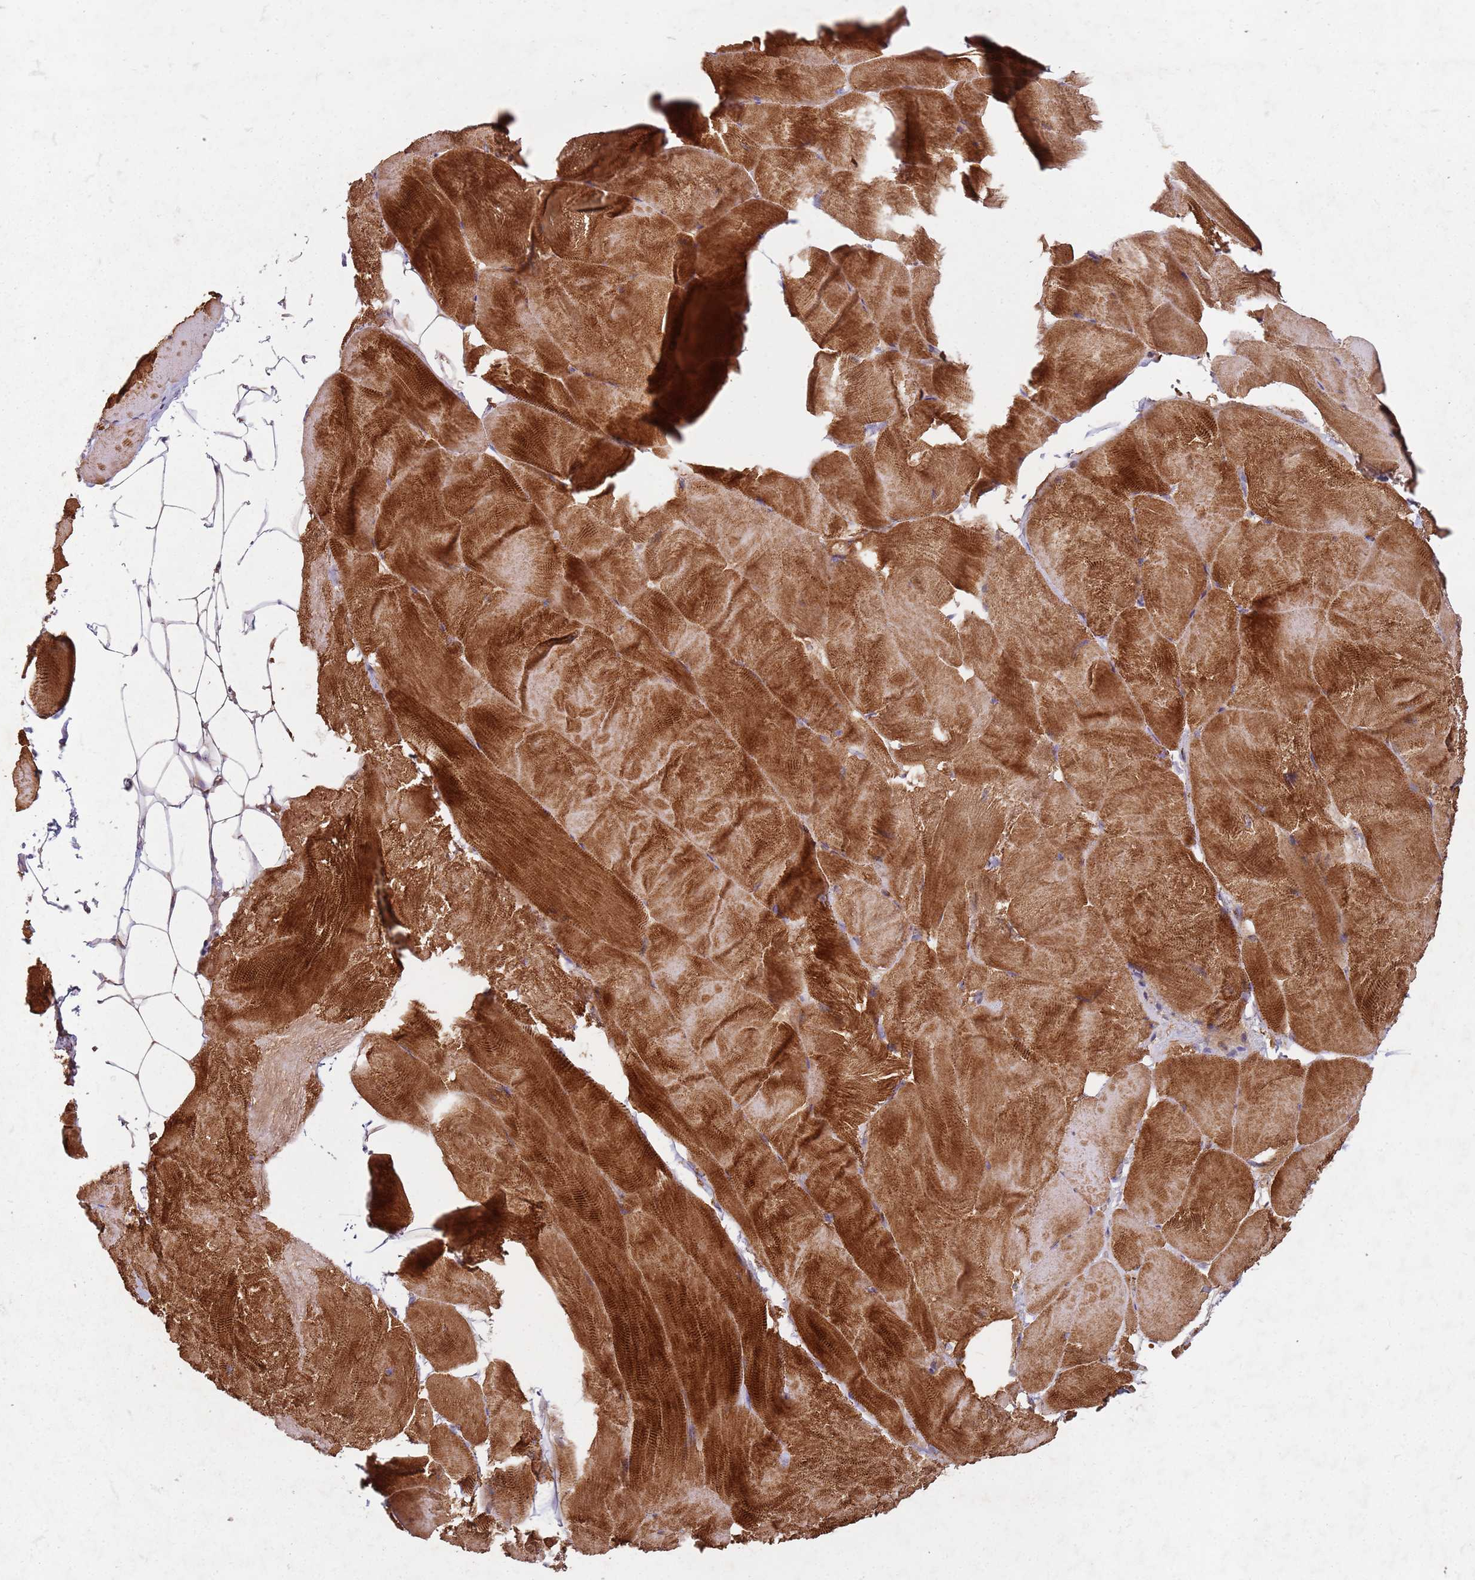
{"staining": {"intensity": "strong", "quantity": ">75%", "location": "cytoplasmic/membranous"}, "tissue": "skeletal muscle", "cell_type": "Myocytes", "image_type": "normal", "snomed": [{"axis": "morphology", "description": "Normal tissue, NOS"}, {"axis": "topography", "description": "Skeletal muscle"}], "caption": "Skeletal muscle stained with IHC reveals strong cytoplasmic/membranous expression in approximately >75% of myocytes. The protein is shown in brown color, while the nuclei are stained blue.", "gene": "C2CD4B", "patient": {"sex": "female", "age": 64}}